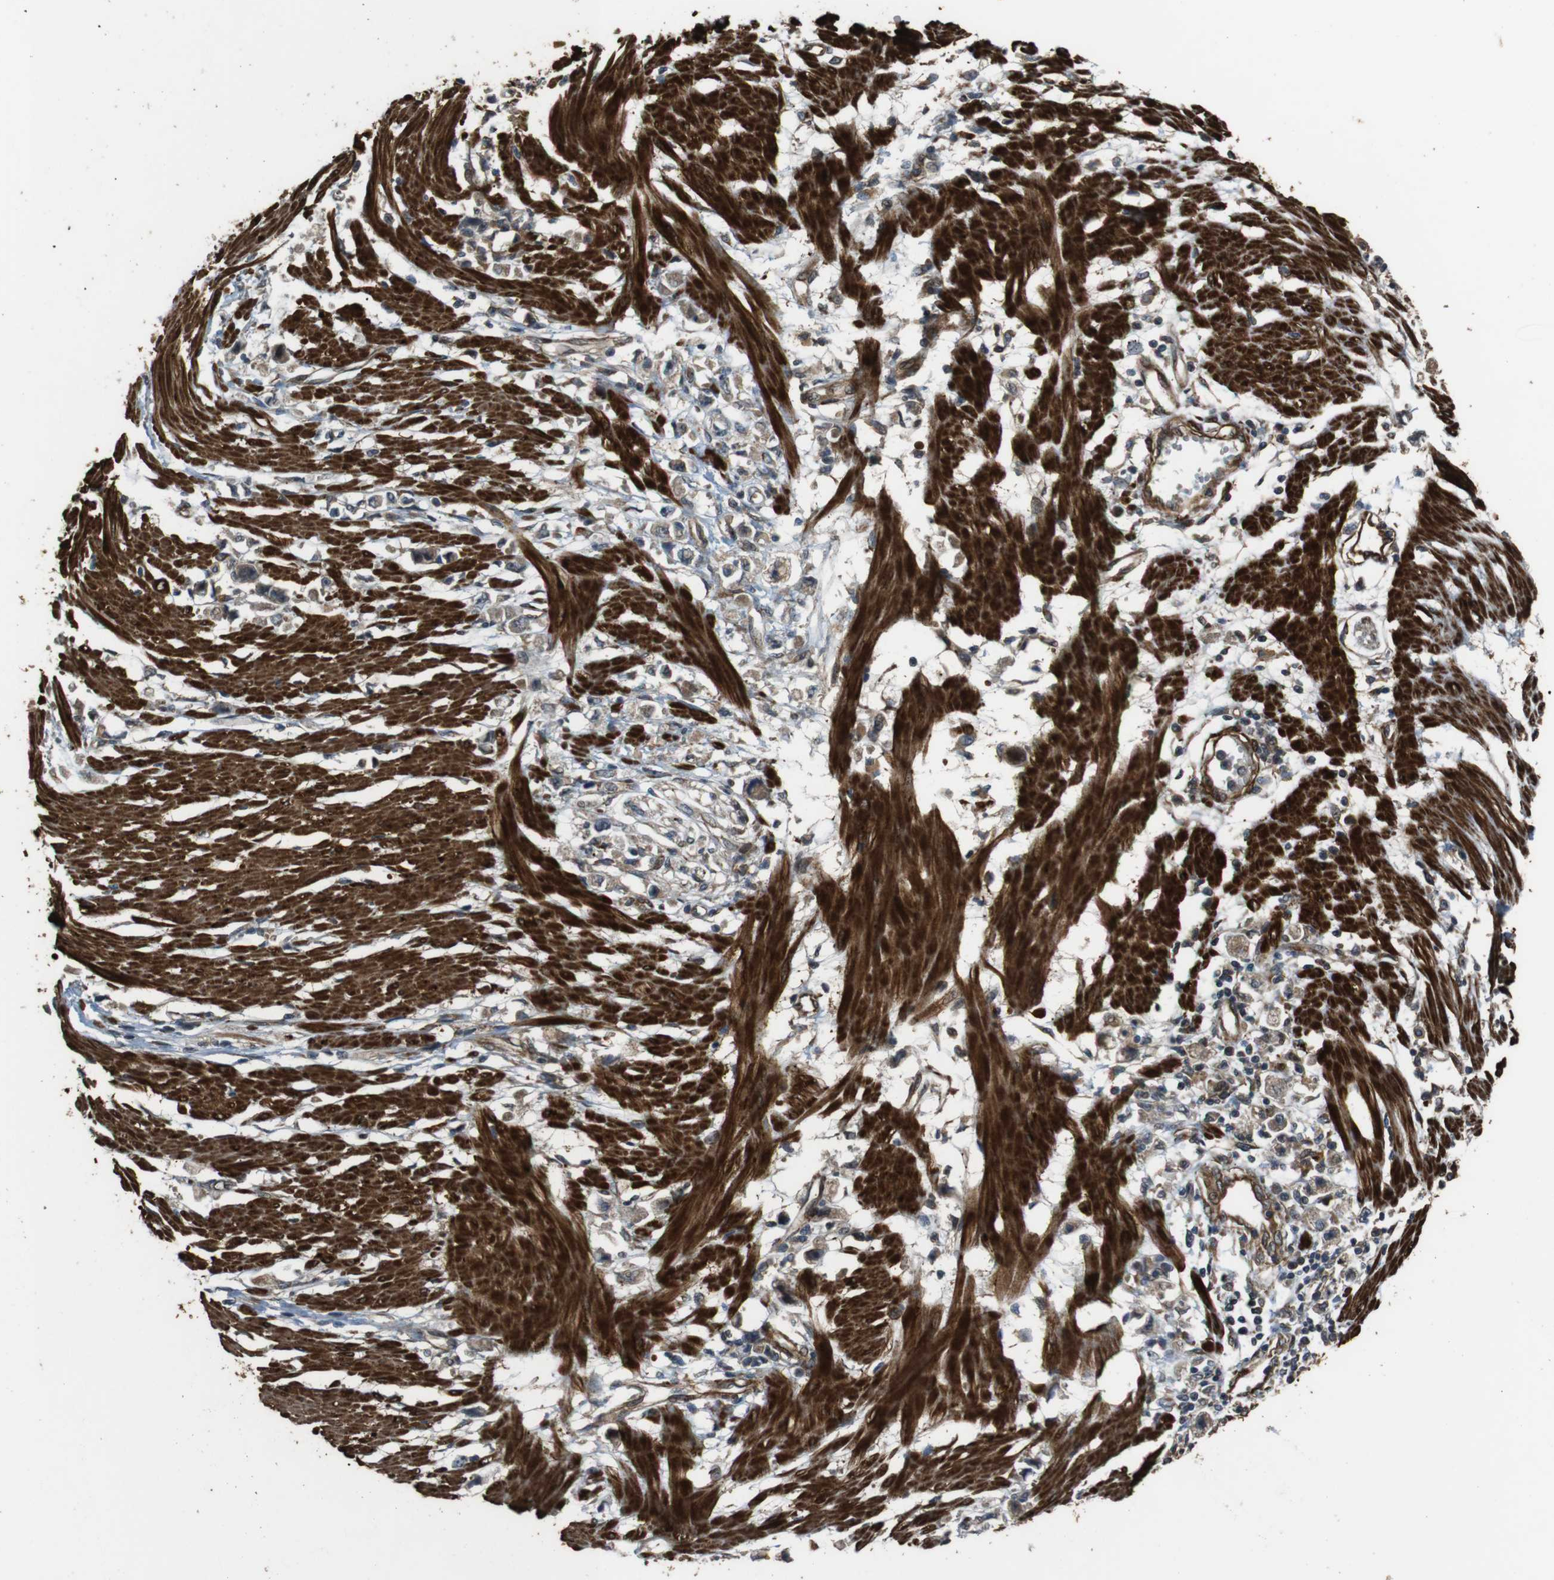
{"staining": {"intensity": "moderate", "quantity": ">75%", "location": "cytoplasmic/membranous"}, "tissue": "stomach cancer", "cell_type": "Tumor cells", "image_type": "cancer", "snomed": [{"axis": "morphology", "description": "Adenocarcinoma, NOS"}, {"axis": "topography", "description": "Stomach"}], "caption": "This is a histology image of immunohistochemistry (IHC) staining of stomach adenocarcinoma, which shows moderate positivity in the cytoplasmic/membranous of tumor cells.", "gene": "MSRB3", "patient": {"sex": "female", "age": 59}}